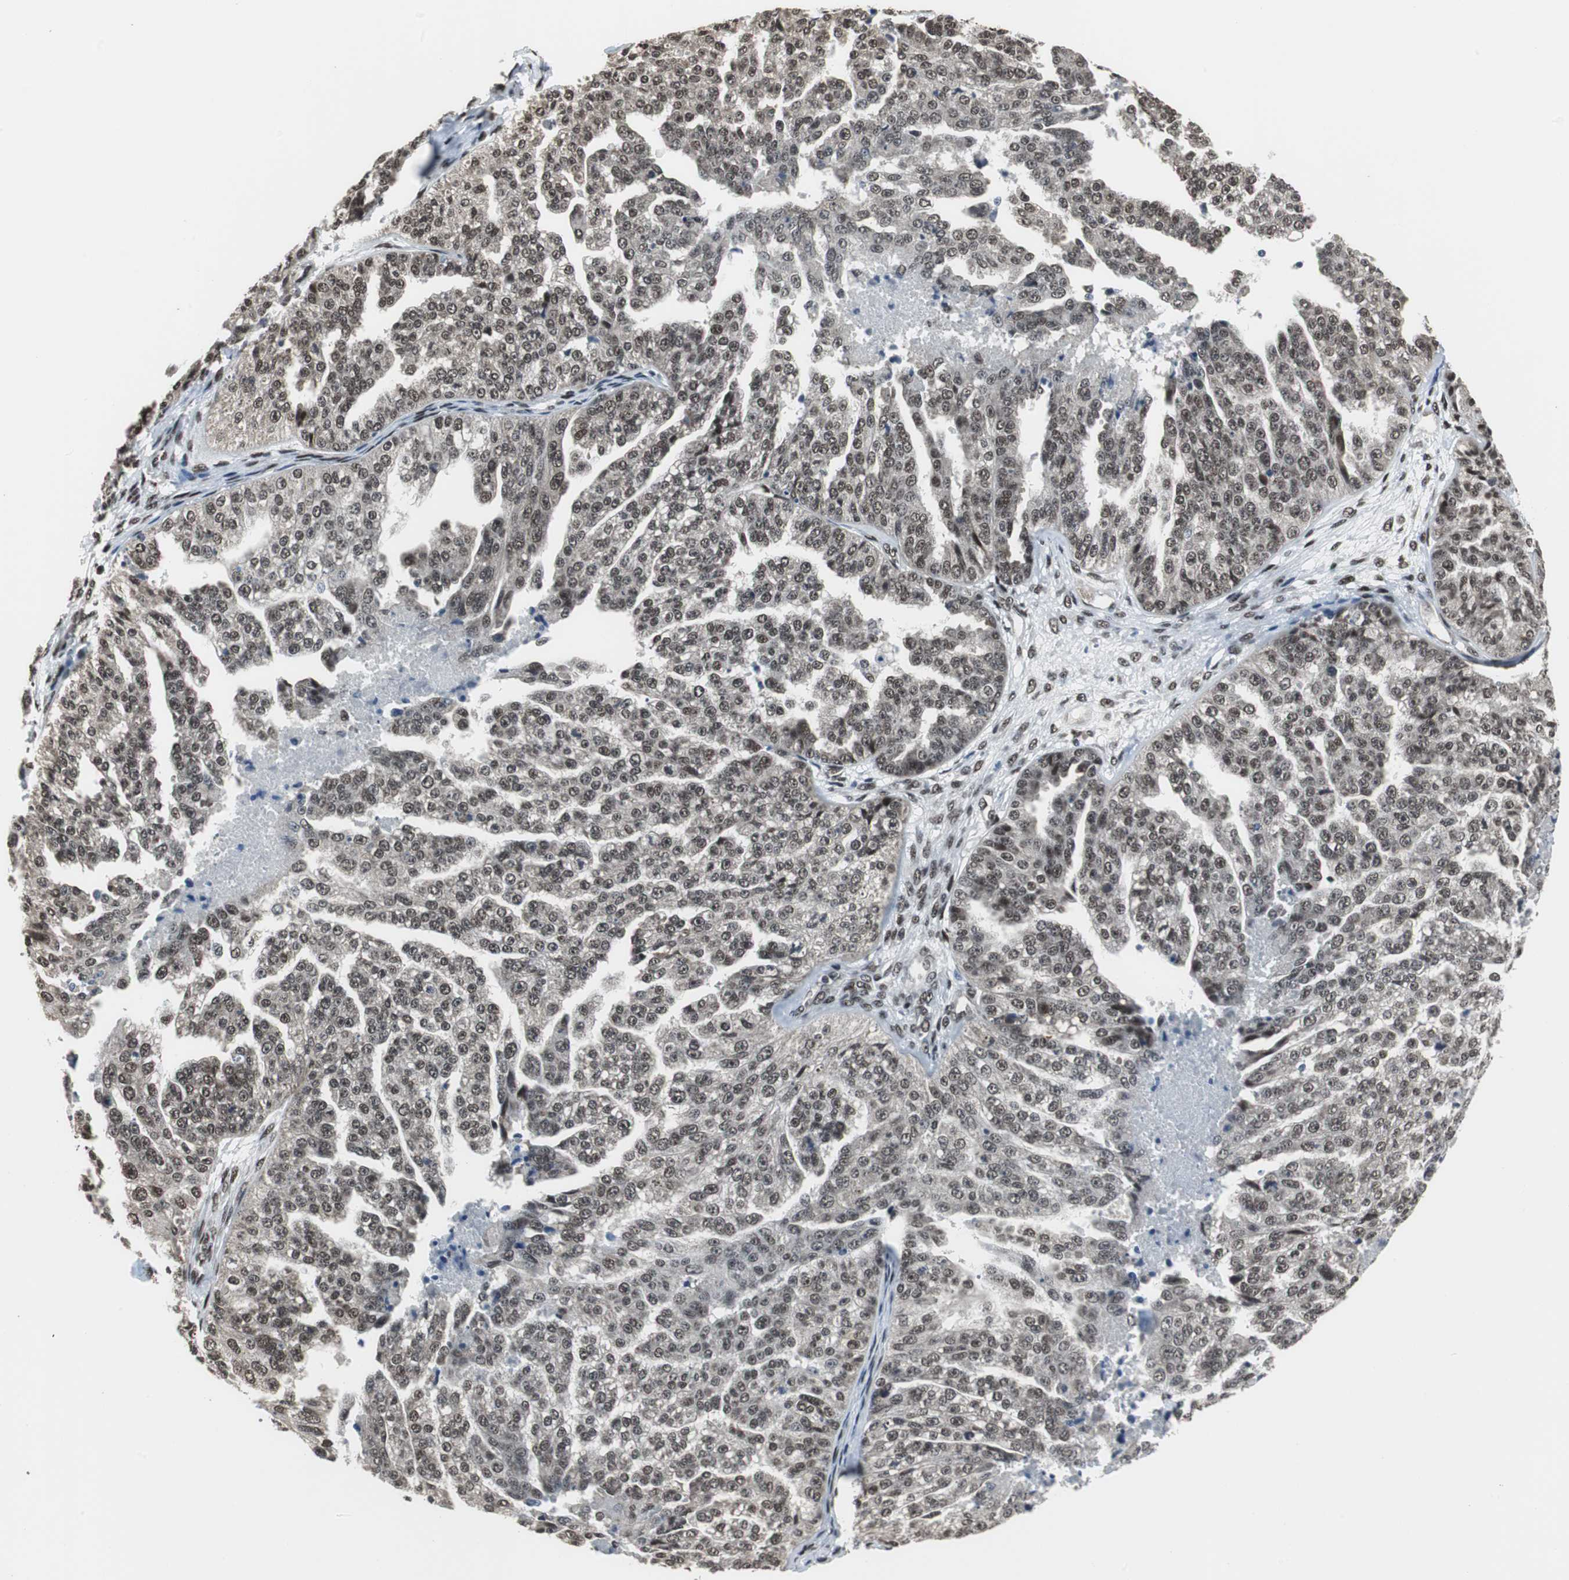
{"staining": {"intensity": "moderate", "quantity": ">75%", "location": "nuclear"}, "tissue": "ovarian cancer", "cell_type": "Tumor cells", "image_type": "cancer", "snomed": [{"axis": "morphology", "description": "Cystadenocarcinoma, serous, NOS"}, {"axis": "topography", "description": "Ovary"}], "caption": "High-power microscopy captured an immunohistochemistry micrograph of ovarian serous cystadenocarcinoma, revealing moderate nuclear expression in about >75% of tumor cells.", "gene": "CDK9", "patient": {"sex": "female", "age": 58}}